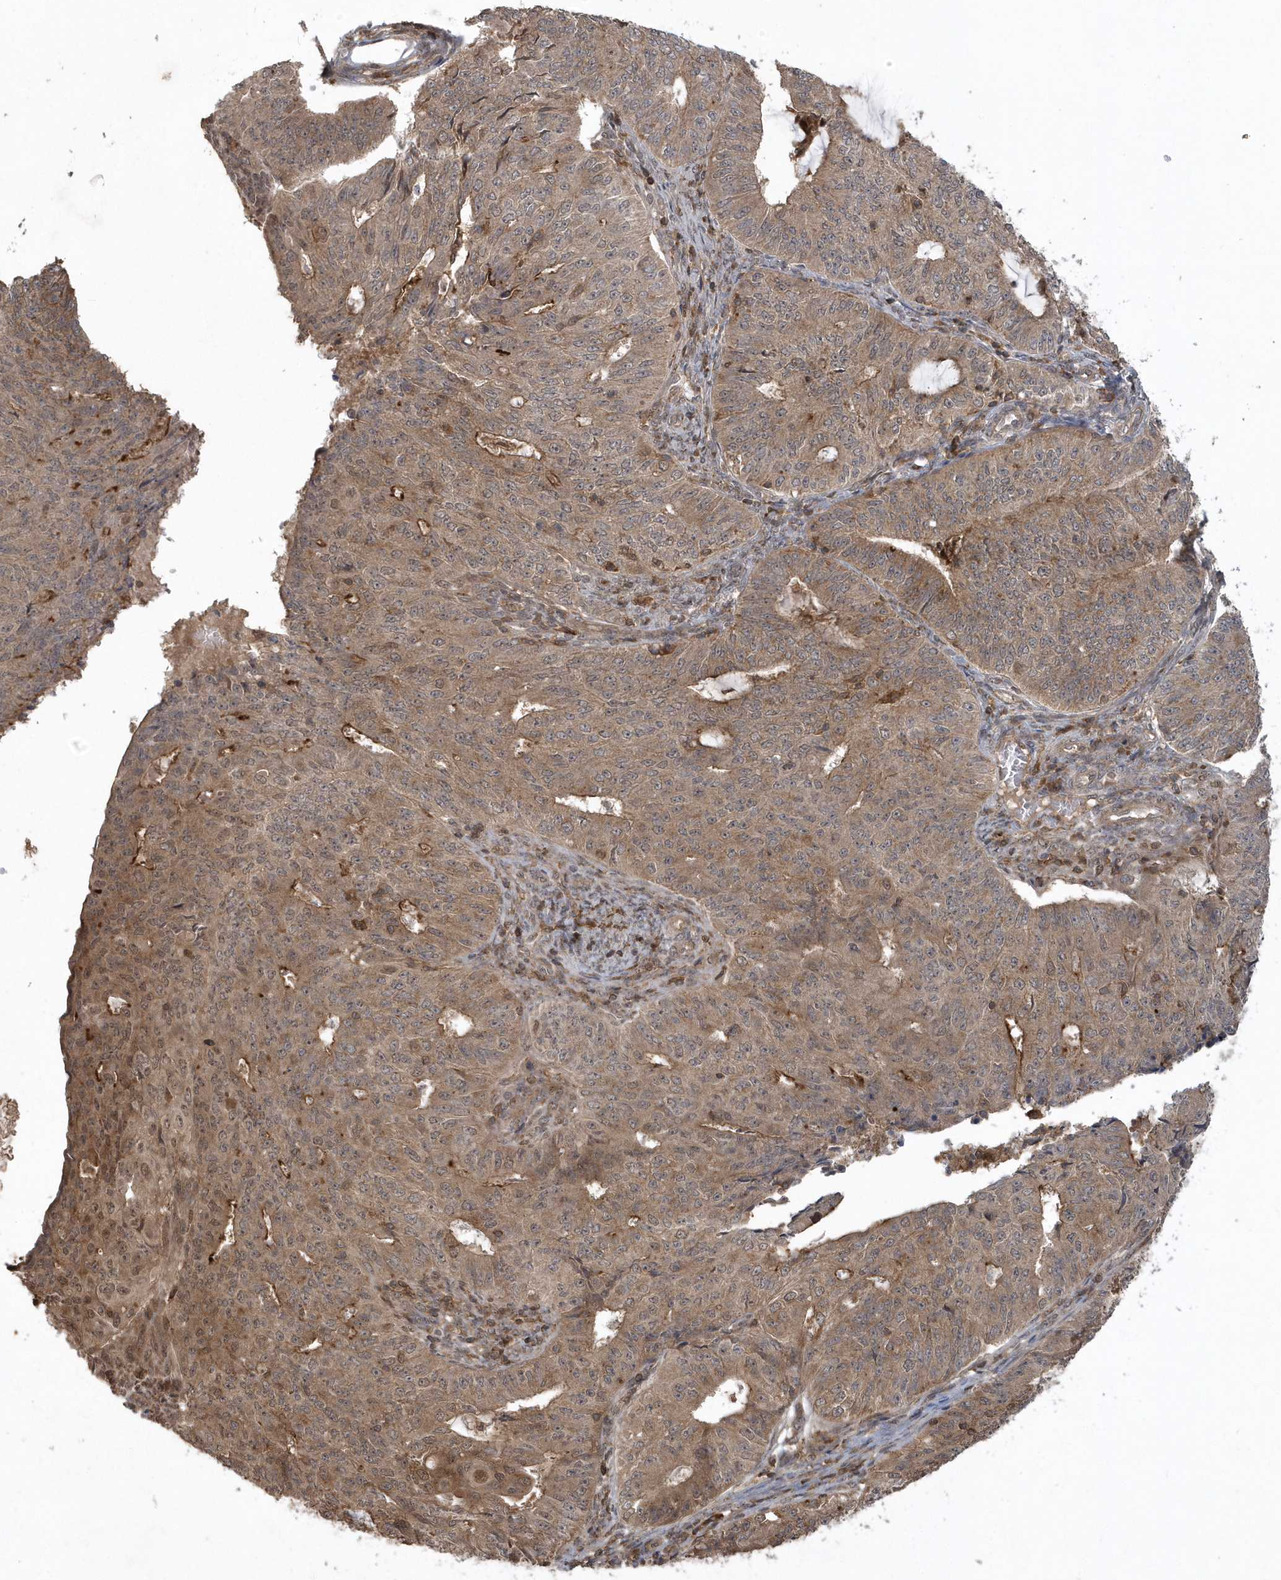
{"staining": {"intensity": "moderate", "quantity": ">75%", "location": "cytoplasmic/membranous,nuclear"}, "tissue": "endometrial cancer", "cell_type": "Tumor cells", "image_type": "cancer", "snomed": [{"axis": "morphology", "description": "Adenocarcinoma, NOS"}, {"axis": "topography", "description": "Endometrium"}], "caption": "Immunohistochemical staining of endometrial cancer (adenocarcinoma) displays moderate cytoplasmic/membranous and nuclear protein expression in approximately >75% of tumor cells. The protein is shown in brown color, while the nuclei are stained blue.", "gene": "LACC1", "patient": {"sex": "female", "age": 32}}